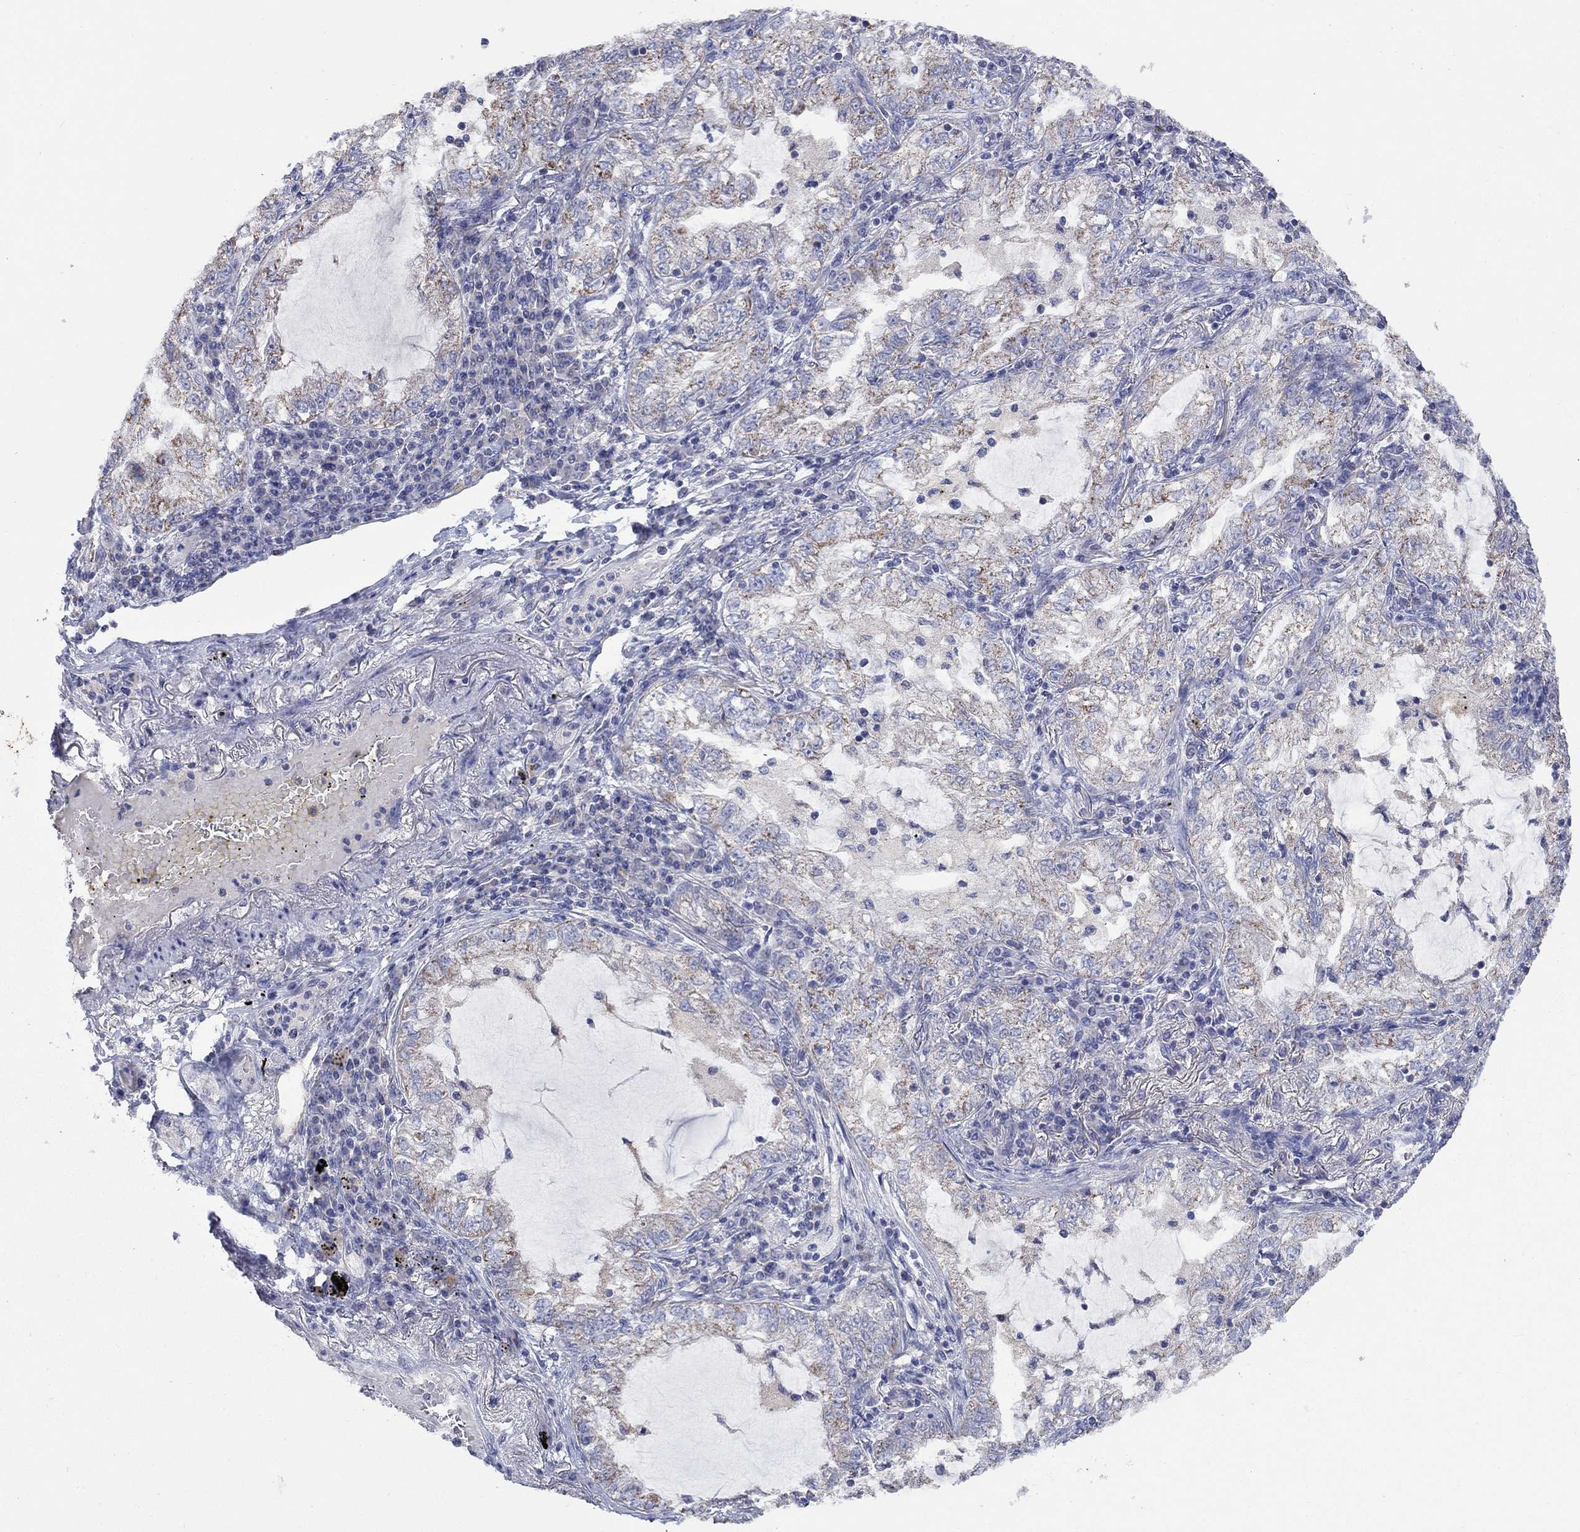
{"staining": {"intensity": "moderate", "quantity": ">75%", "location": "cytoplasmic/membranous"}, "tissue": "lung cancer", "cell_type": "Tumor cells", "image_type": "cancer", "snomed": [{"axis": "morphology", "description": "Adenocarcinoma, NOS"}, {"axis": "topography", "description": "Lung"}], "caption": "Moderate cytoplasmic/membranous expression is identified in about >75% of tumor cells in lung cancer. (DAB (3,3'-diaminobenzidine) IHC, brown staining for protein, blue staining for nuclei).", "gene": "CLVS1", "patient": {"sex": "female", "age": 73}}